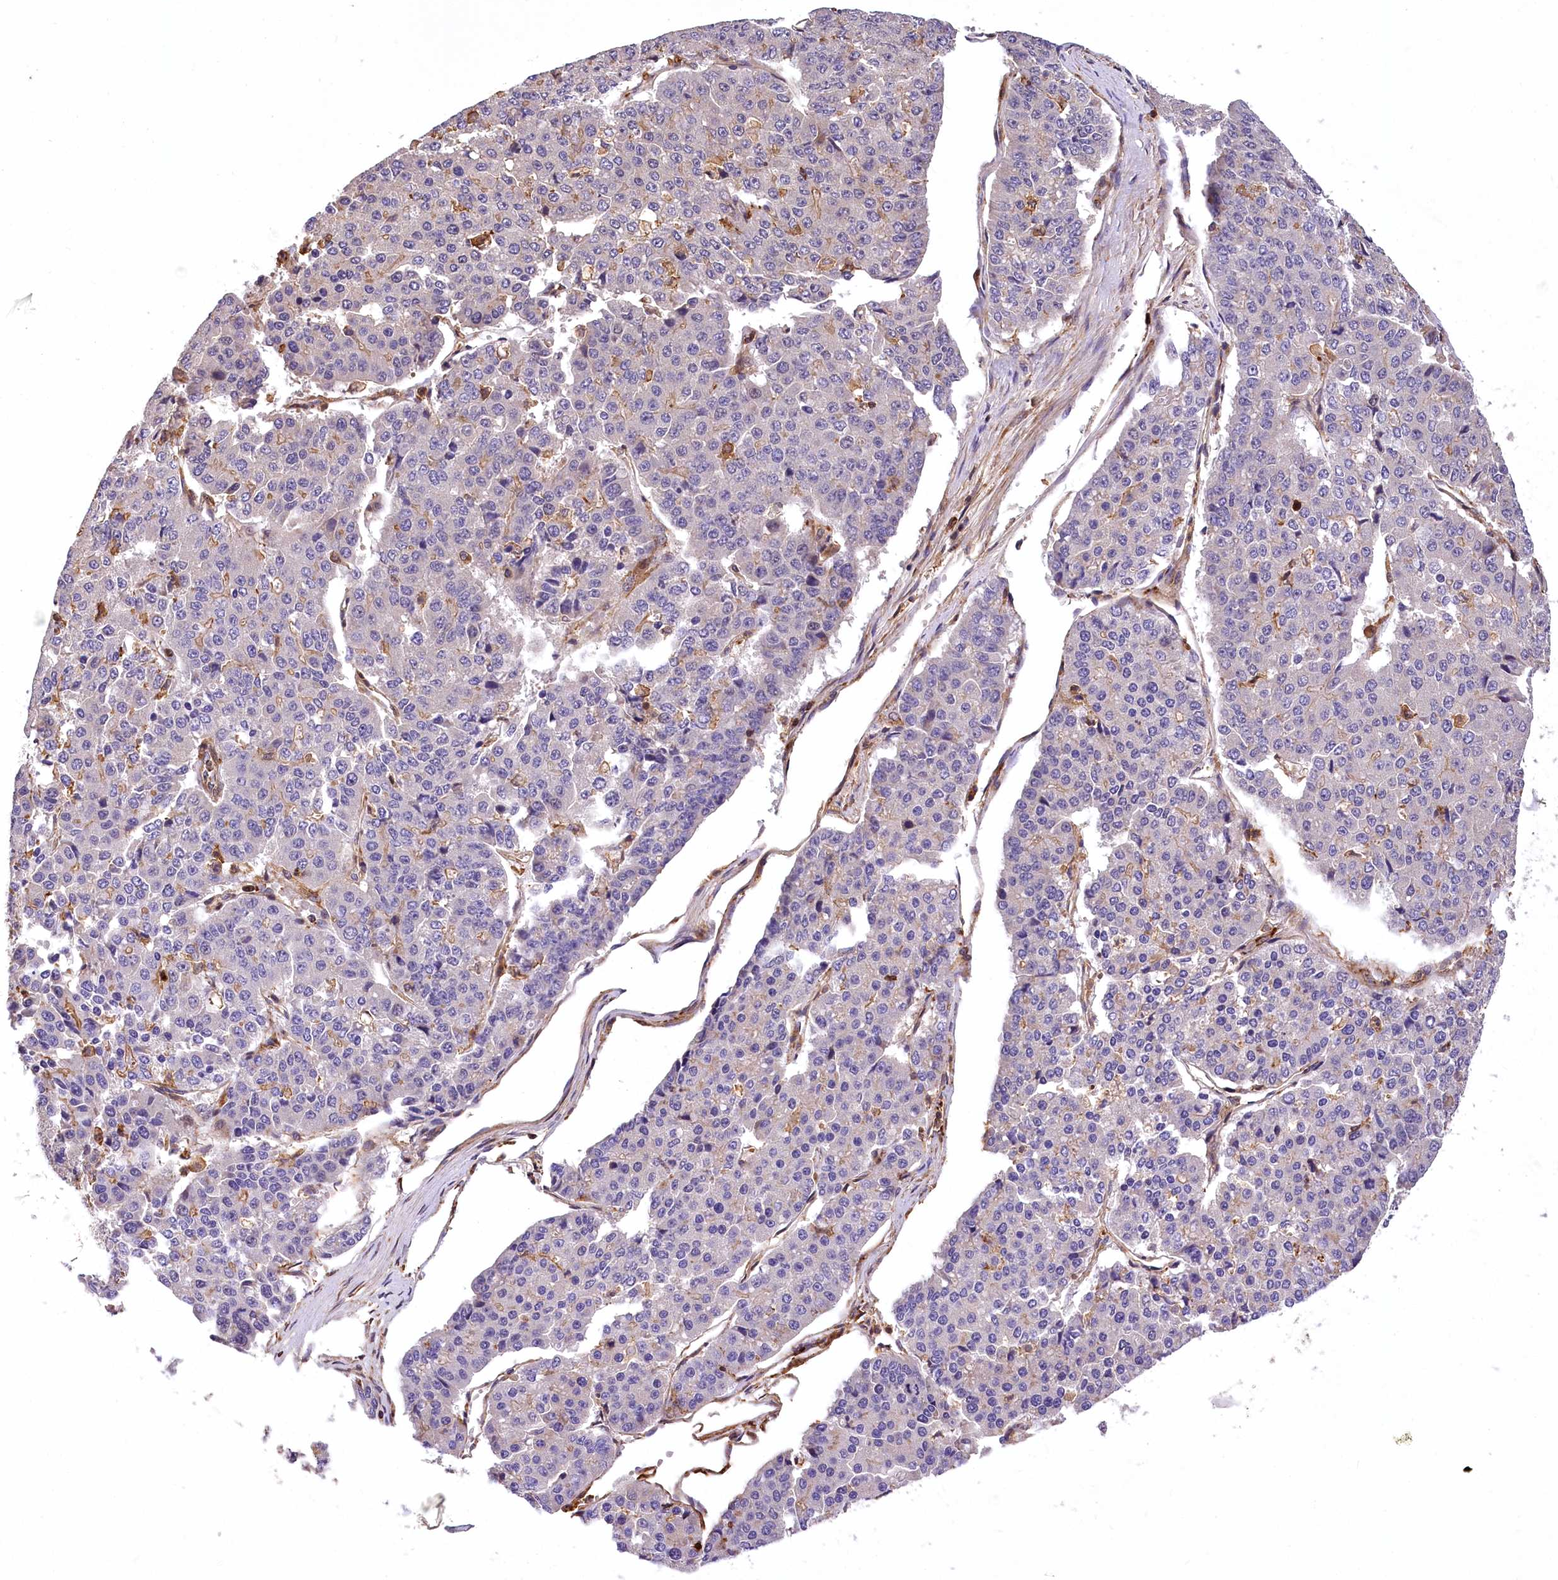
{"staining": {"intensity": "negative", "quantity": "none", "location": "none"}, "tissue": "pancreatic cancer", "cell_type": "Tumor cells", "image_type": "cancer", "snomed": [{"axis": "morphology", "description": "Adenocarcinoma, NOS"}, {"axis": "topography", "description": "Pancreas"}], "caption": "An IHC image of pancreatic cancer (adenocarcinoma) is shown. There is no staining in tumor cells of pancreatic cancer (adenocarcinoma). (Brightfield microscopy of DAB immunohistochemistry at high magnification).", "gene": "DPP3", "patient": {"sex": "male", "age": 50}}